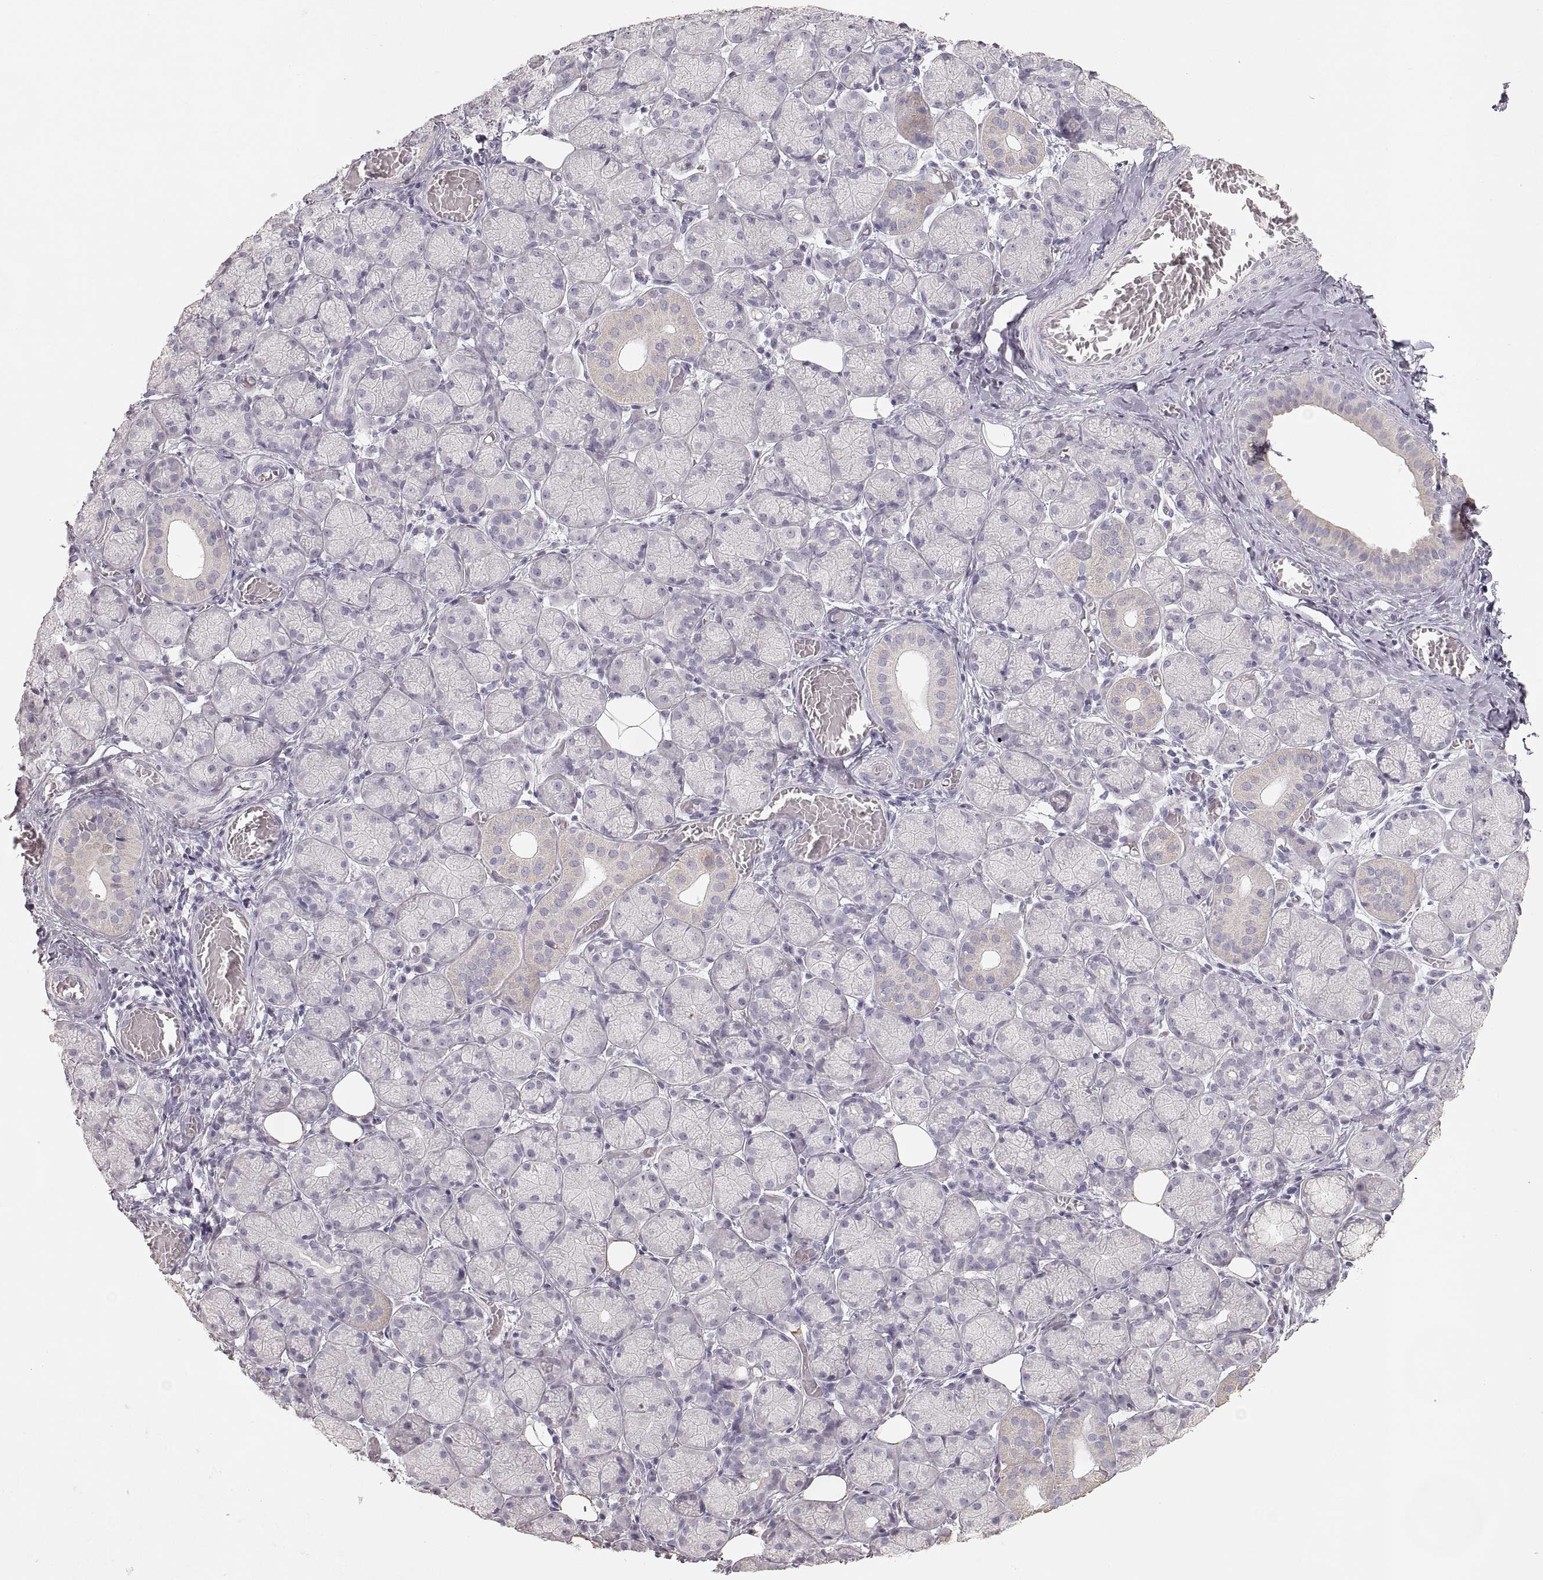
{"staining": {"intensity": "negative", "quantity": "none", "location": "none"}, "tissue": "salivary gland", "cell_type": "Glandular cells", "image_type": "normal", "snomed": [{"axis": "morphology", "description": "Normal tissue, NOS"}, {"axis": "topography", "description": "Salivary gland"}, {"axis": "topography", "description": "Peripheral nerve tissue"}], "caption": "Immunohistochemistry of benign human salivary gland exhibits no expression in glandular cells.", "gene": "ZP3", "patient": {"sex": "female", "age": 24}}